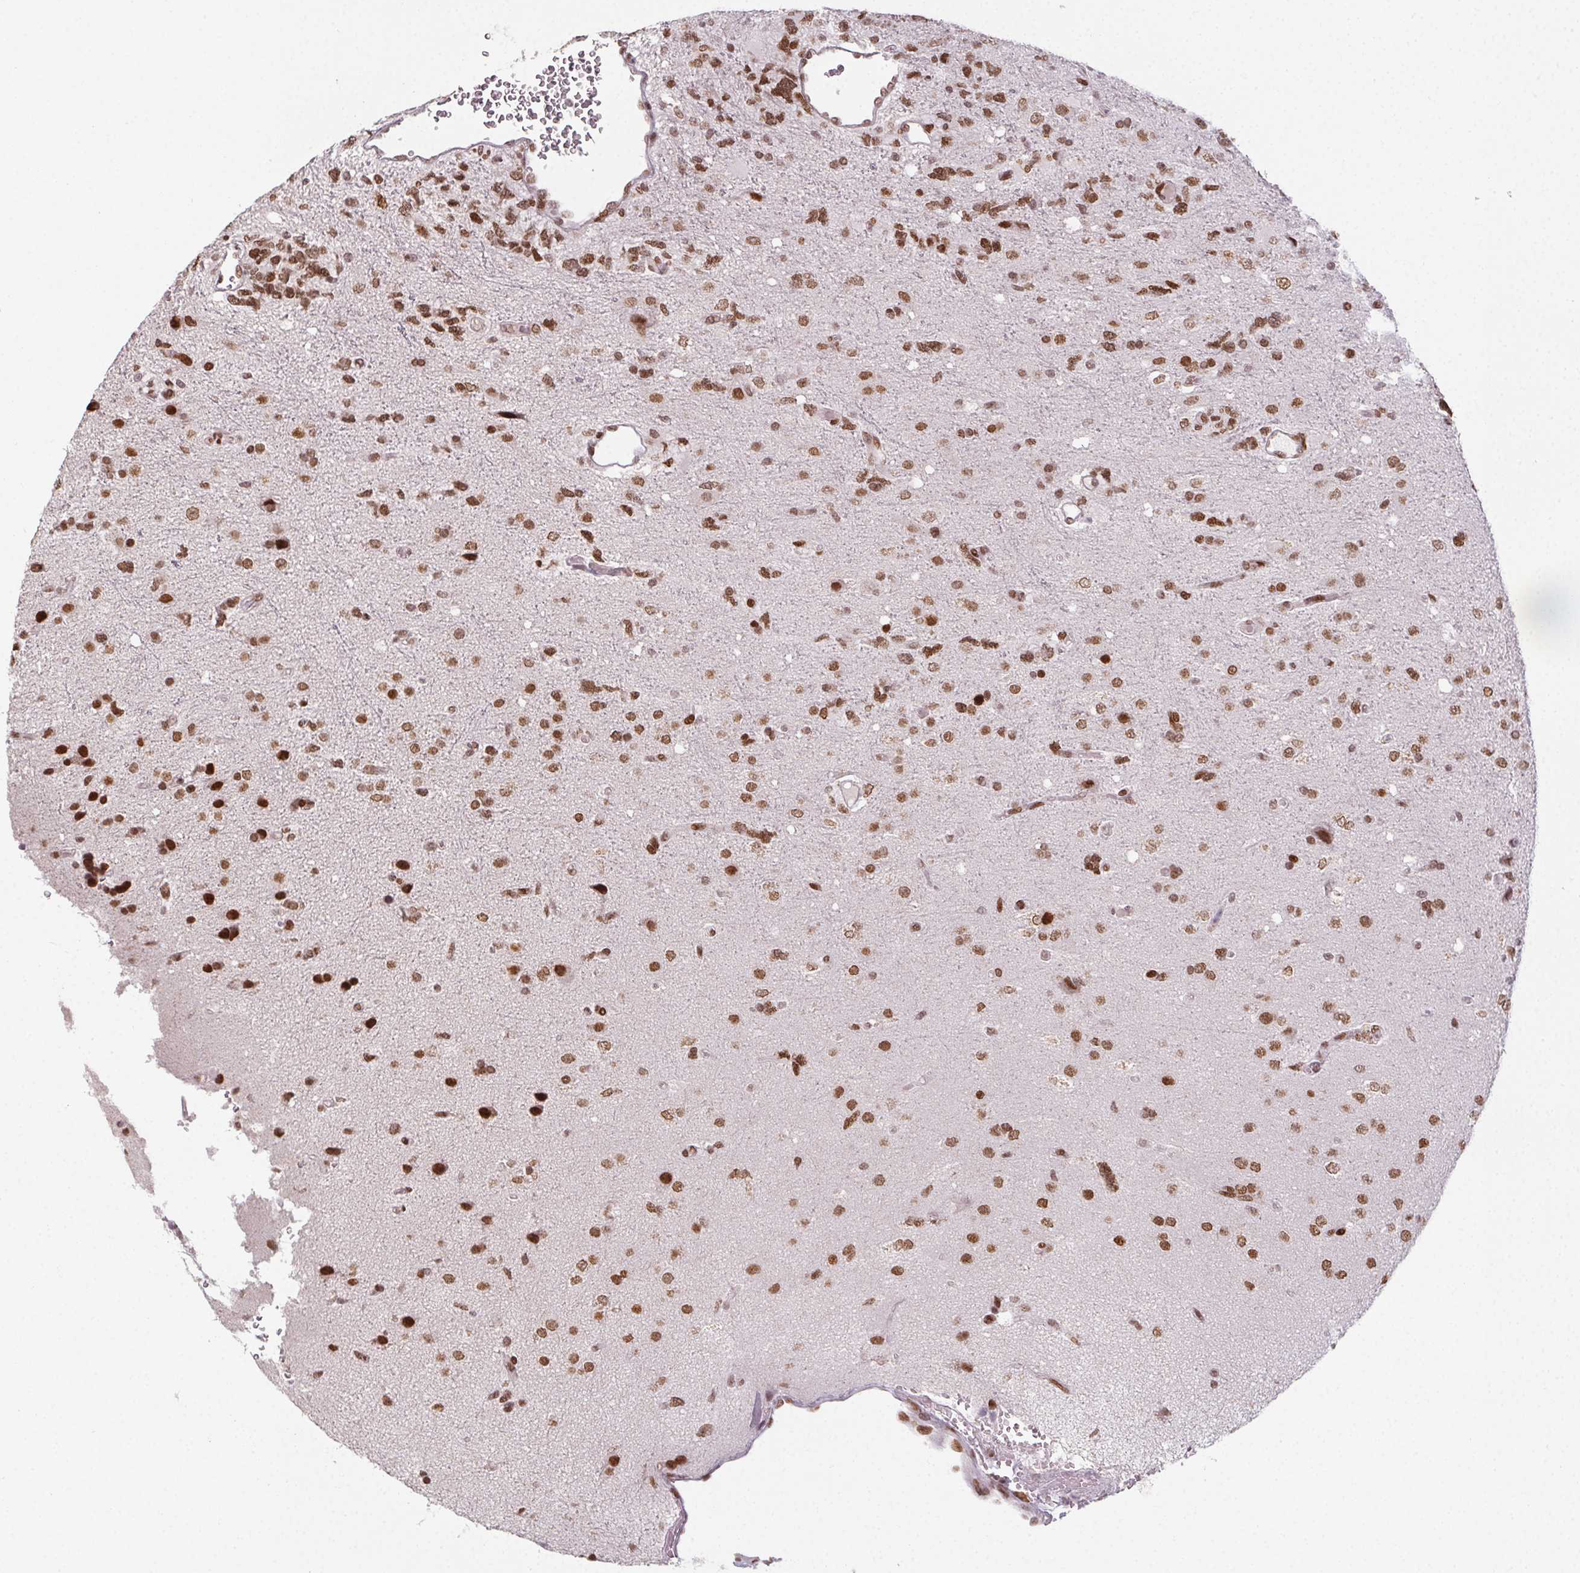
{"staining": {"intensity": "strong", "quantity": ">75%", "location": "nuclear"}, "tissue": "glioma", "cell_type": "Tumor cells", "image_type": "cancer", "snomed": [{"axis": "morphology", "description": "Glioma, malignant, High grade"}, {"axis": "topography", "description": "Brain"}], "caption": "Protein expression analysis of human glioma reveals strong nuclear positivity in about >75% of tumor cells.", "gene": "KMT2A", "patient": {"sex": "female", "age": 71}}